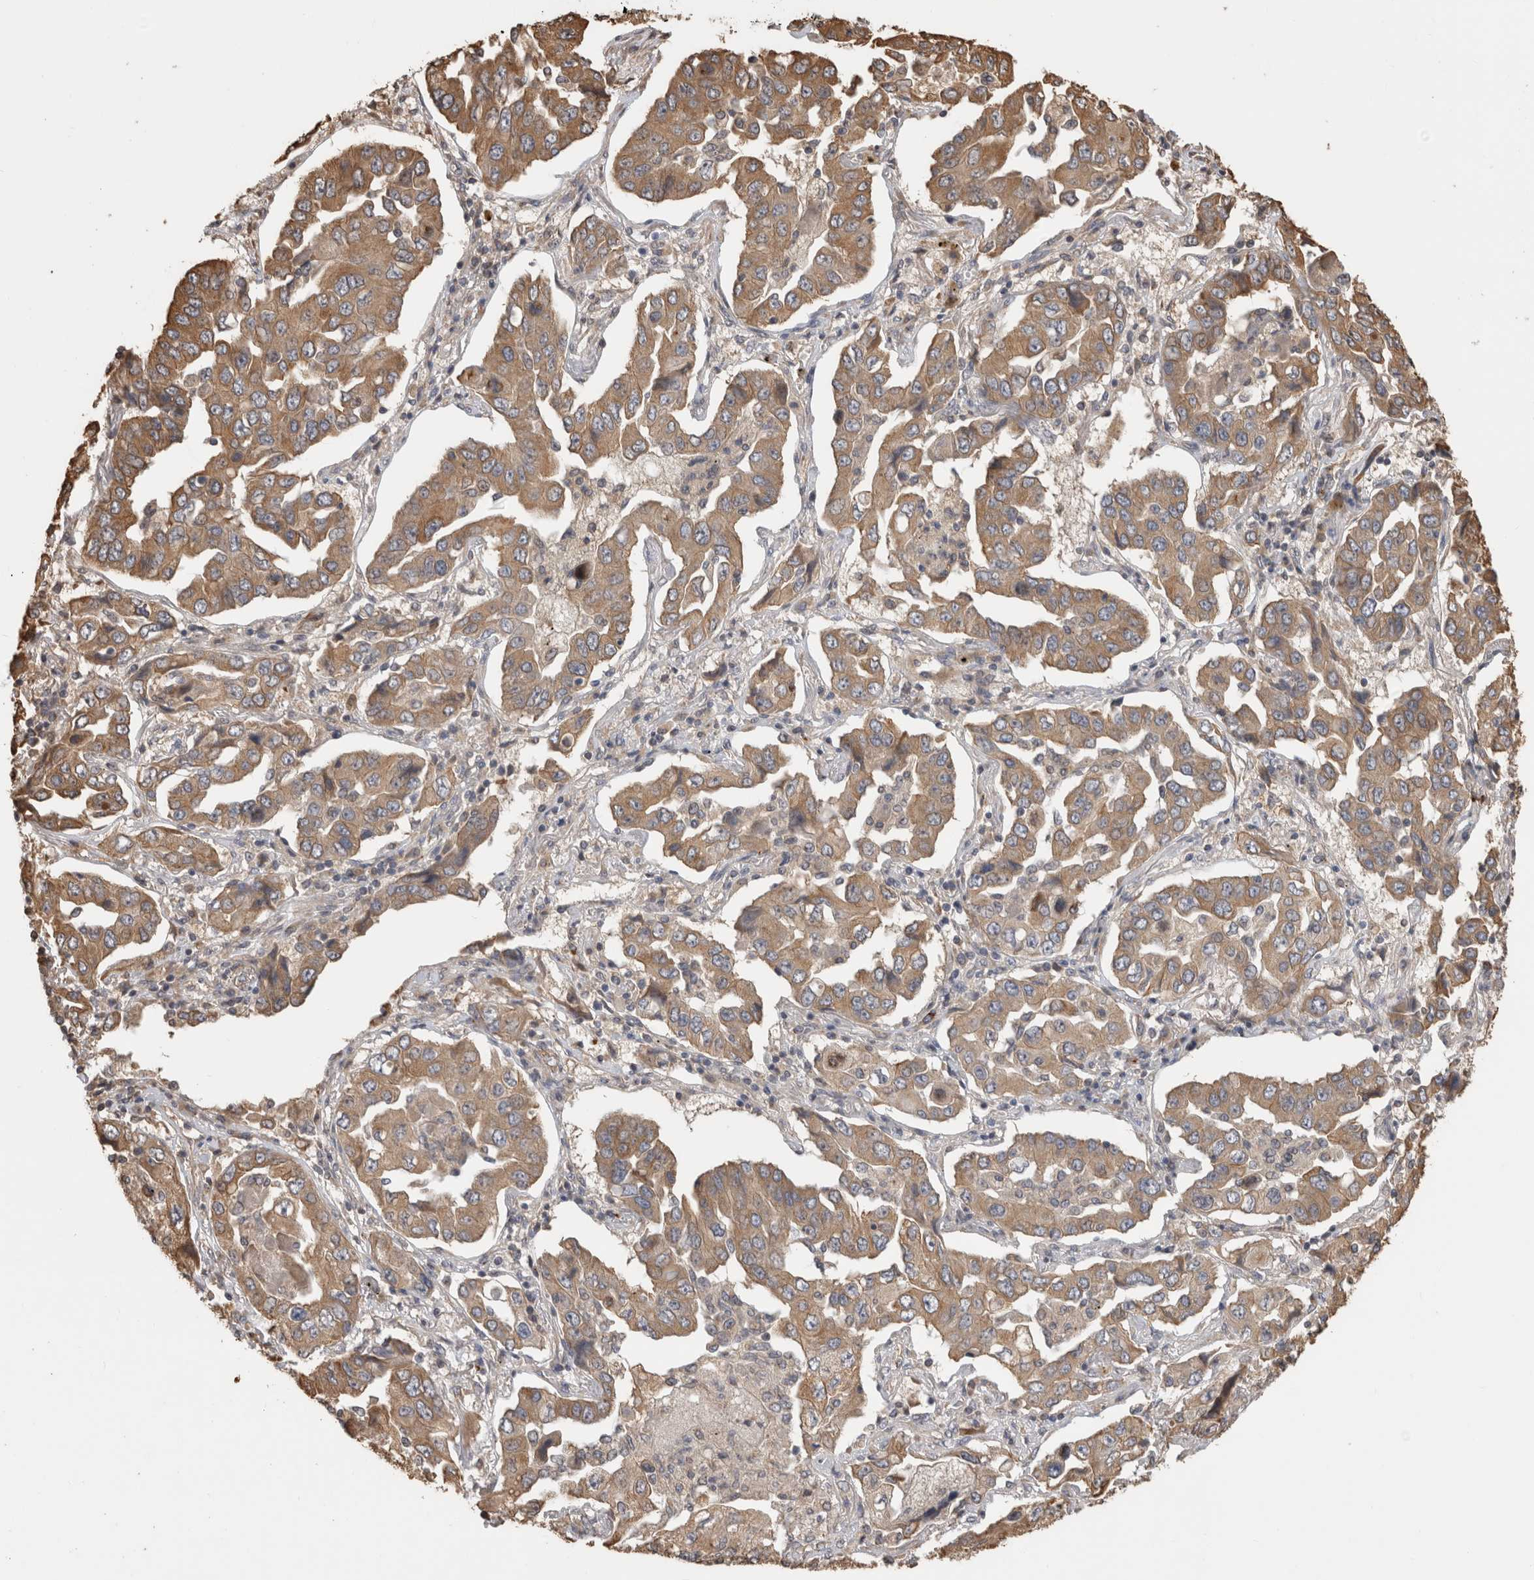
{"staining": {"intensity": "moderate", "quantity": ">75%", "location": "cytoplasmic/membranous"}, "tissue": "lung cancer", "cell_type": "Tumor cells", "image_type": "cancer", "snomed": [{"axis": "morphology", "description": "Adenocarcinoma, NOS"}, {"axis": "topography", "description": "Lung"}], "caption": "About >75% of tumor cells in human lung cancer show moderate cytoplasmic/membranous protein positivity as visualized by brown immunohistochemical staining.", "gene": "CLIP1", "patient": {"sex": "female", "age": 65}}